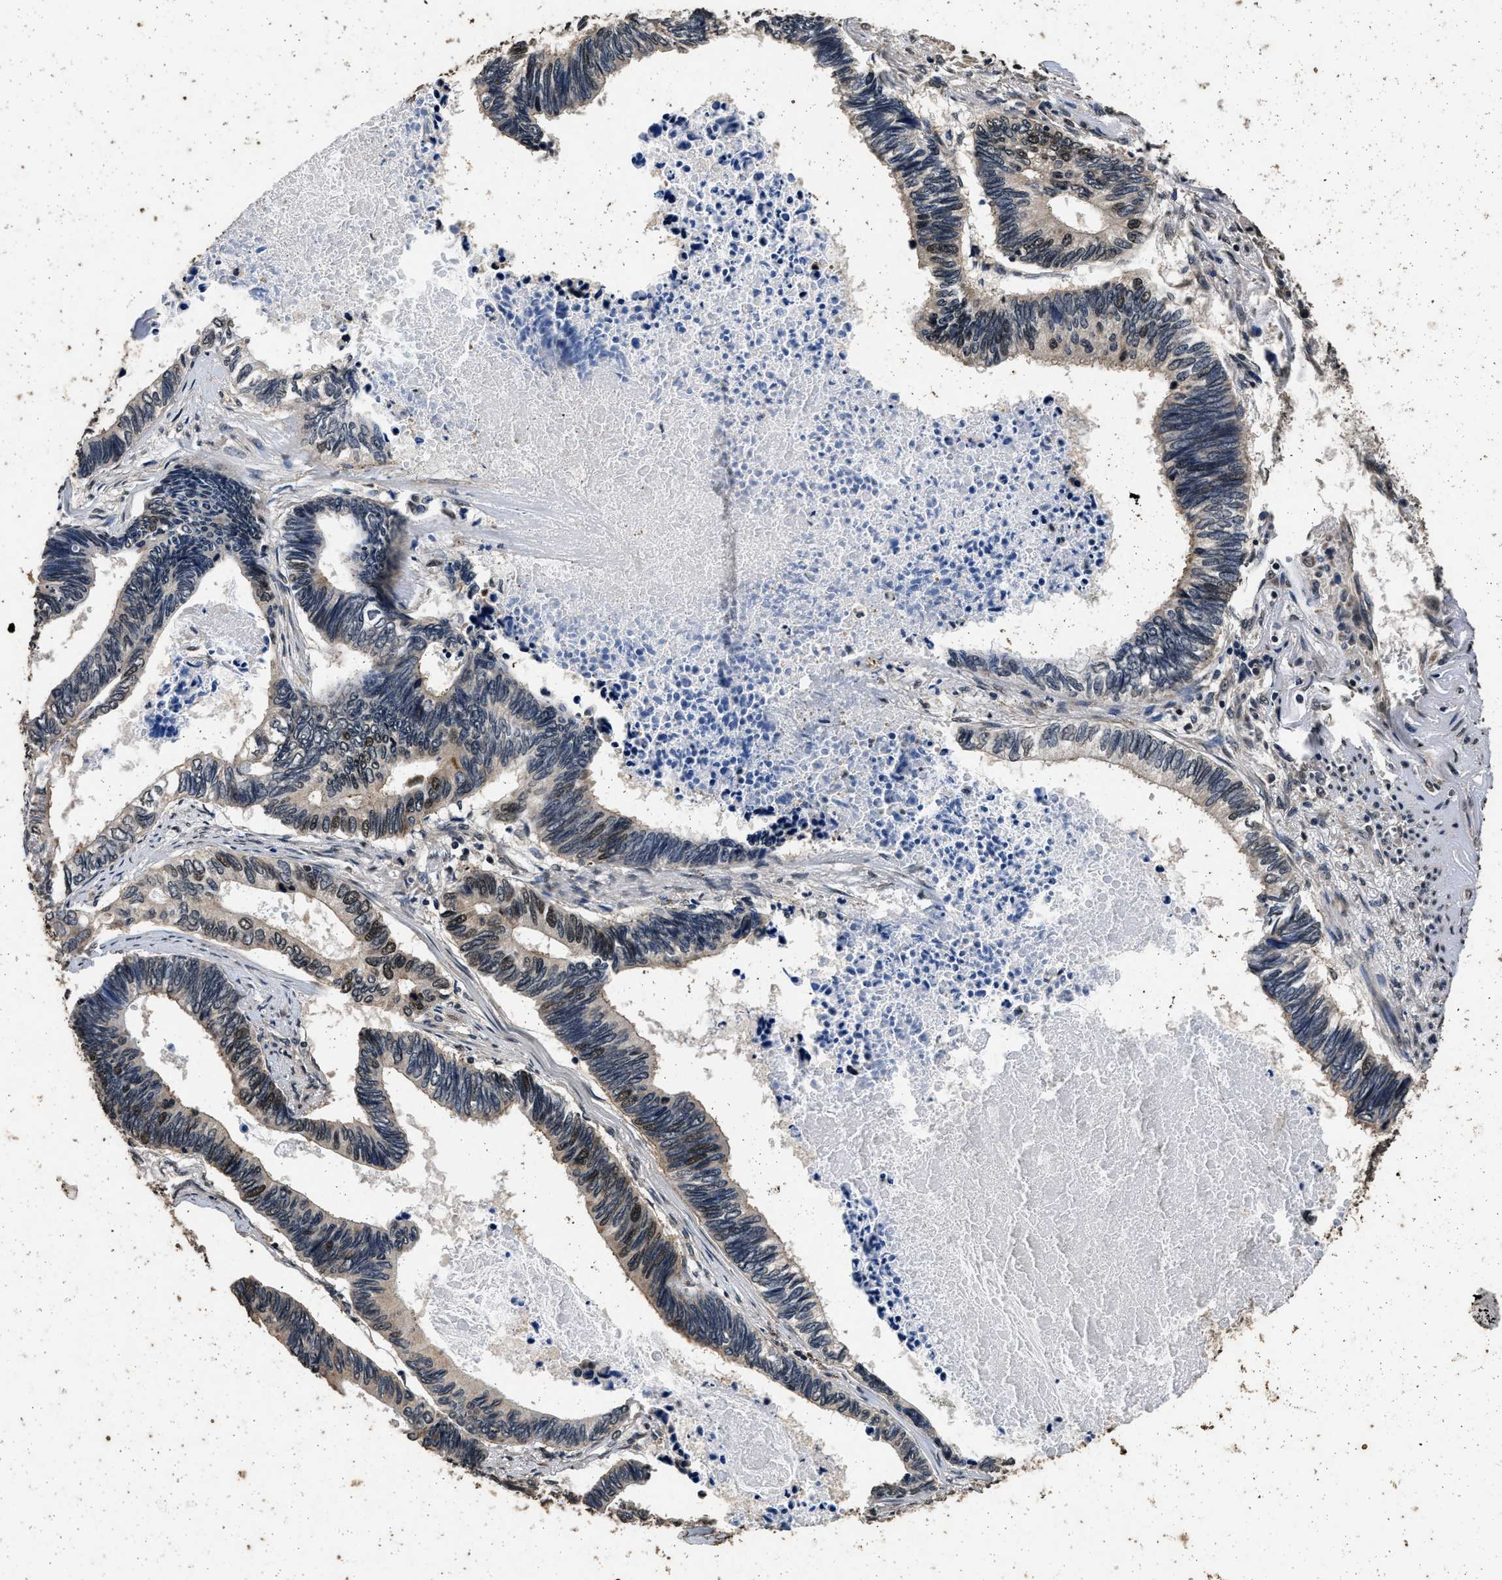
{"staining": {"intensity": "moderate", "quantity": "25%-75%", "location": "cytoplasmic/membranous,nuclear"}, "tissue": "pancreatic cancer", "cell_type": "Tumor cells", "image_type": "cancer", "snomed": [{"axis": "morphology", "description": "Adenocarcinoma, NOS"}, {"axis": "topography", "description": "Pancreas"}], "caption": "Pancreatic adenocarcinoma stained for a protein displays moderate cytoplasmic/membranous and nuclear positivity in tumor cells.", "gene": "CSTF1", "patient": {"sex": "female", "age": 70}}